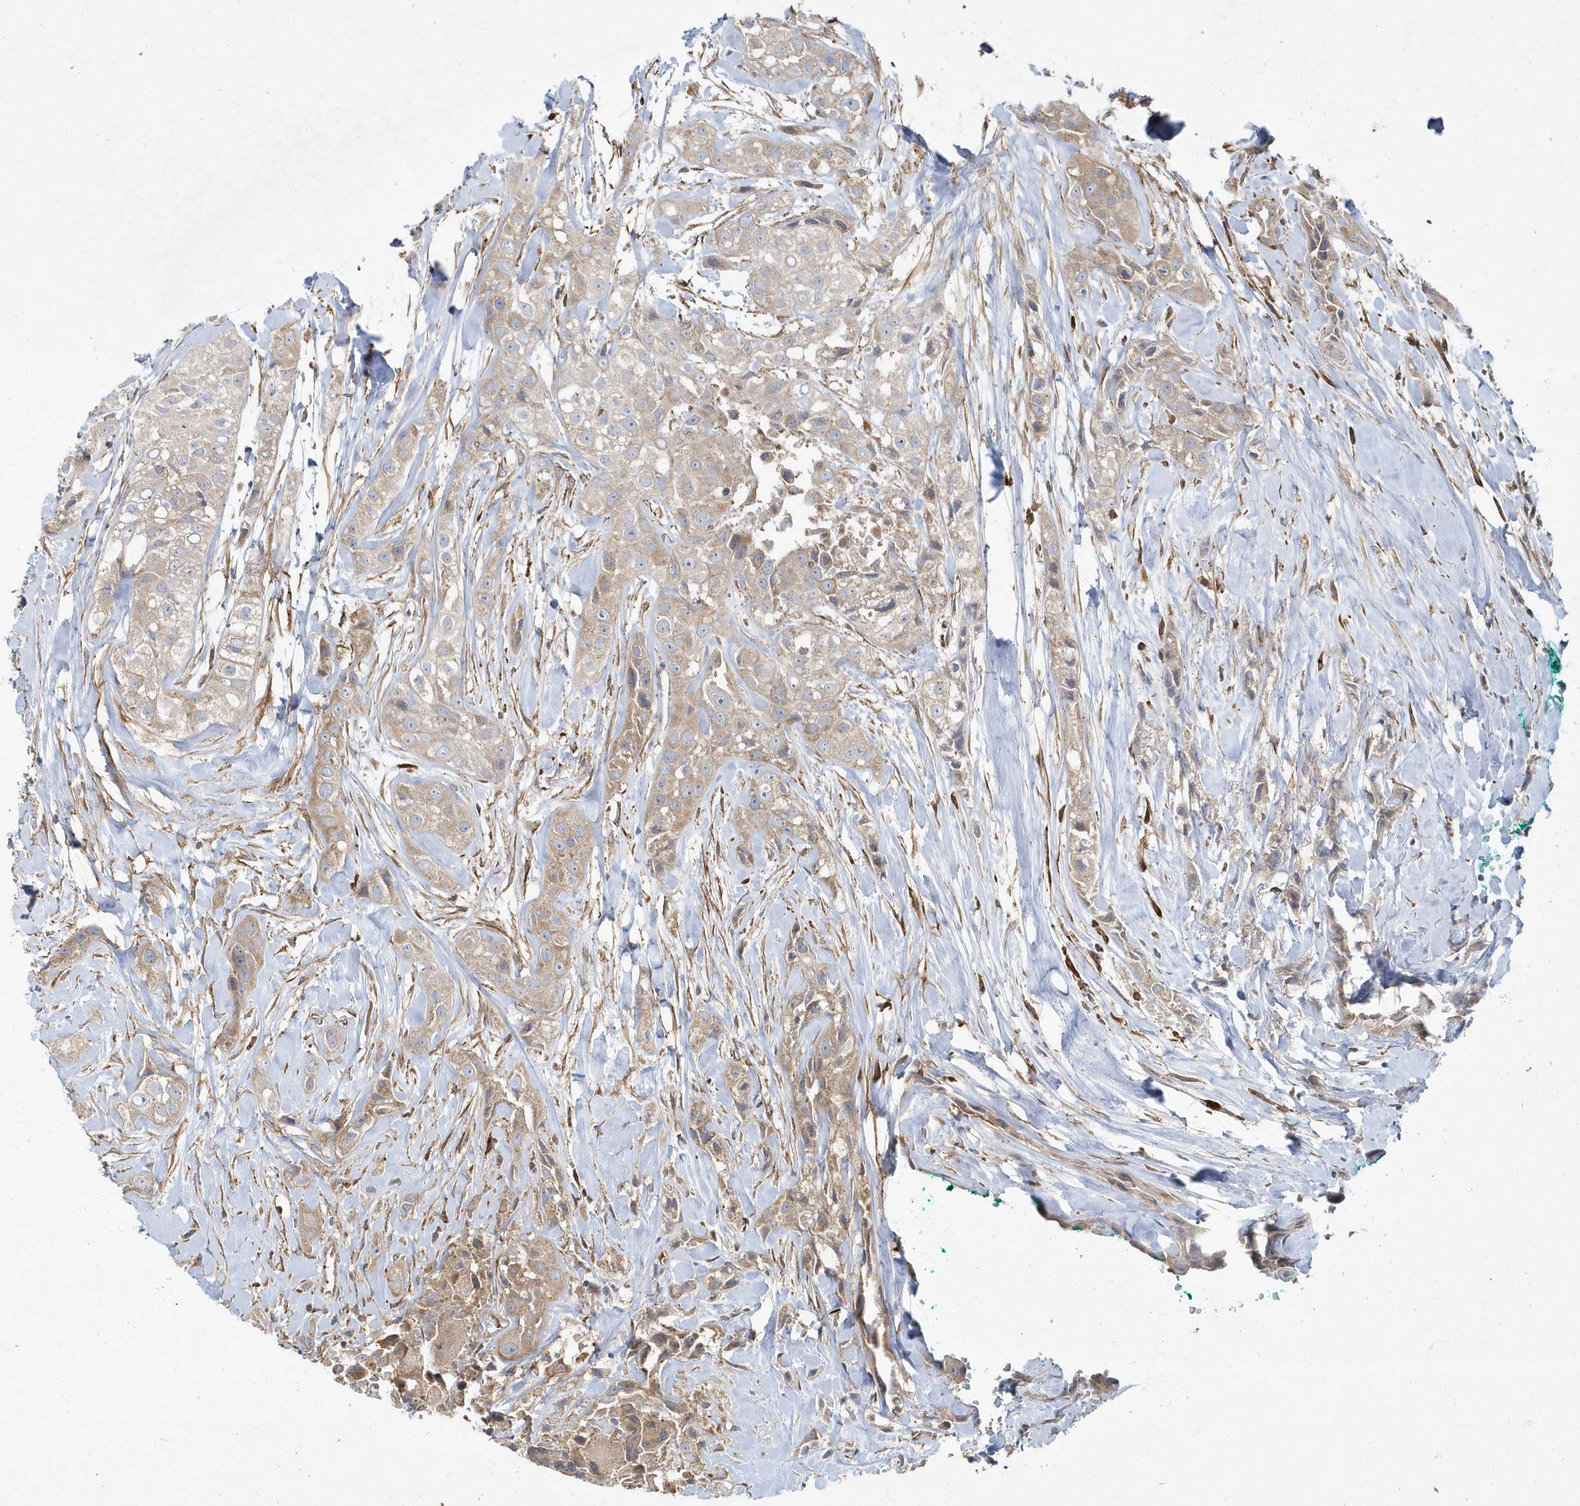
{"staining": {"intensity": "moderate", "quantity": "25%-75%", "location": "cytoplasmic/membranous"}, "tissue": "head and neck cancer", "cell_type": "Tumor cells", "image_type": "cancer", "snomed": [{"axis": "morphology", "description": "Normal tissue, NOS"}, {"axis": "morphology", "description": "Squamous cell carcinoma, NOS"}, {"axis": "topography", "description": "Skeletal muscle"}, {"axis": "topography", "description": "Head-Neck"}], "caption": "Squamous cell carcinoma (head and neck) stained for a protein (brown) demonstrates moderate cytoplasmic/membranous positive positivity in approximately 25%-75% of tumor cells.", "gene": "LEXM", "patient": {"sex": "male", "age": 51}}